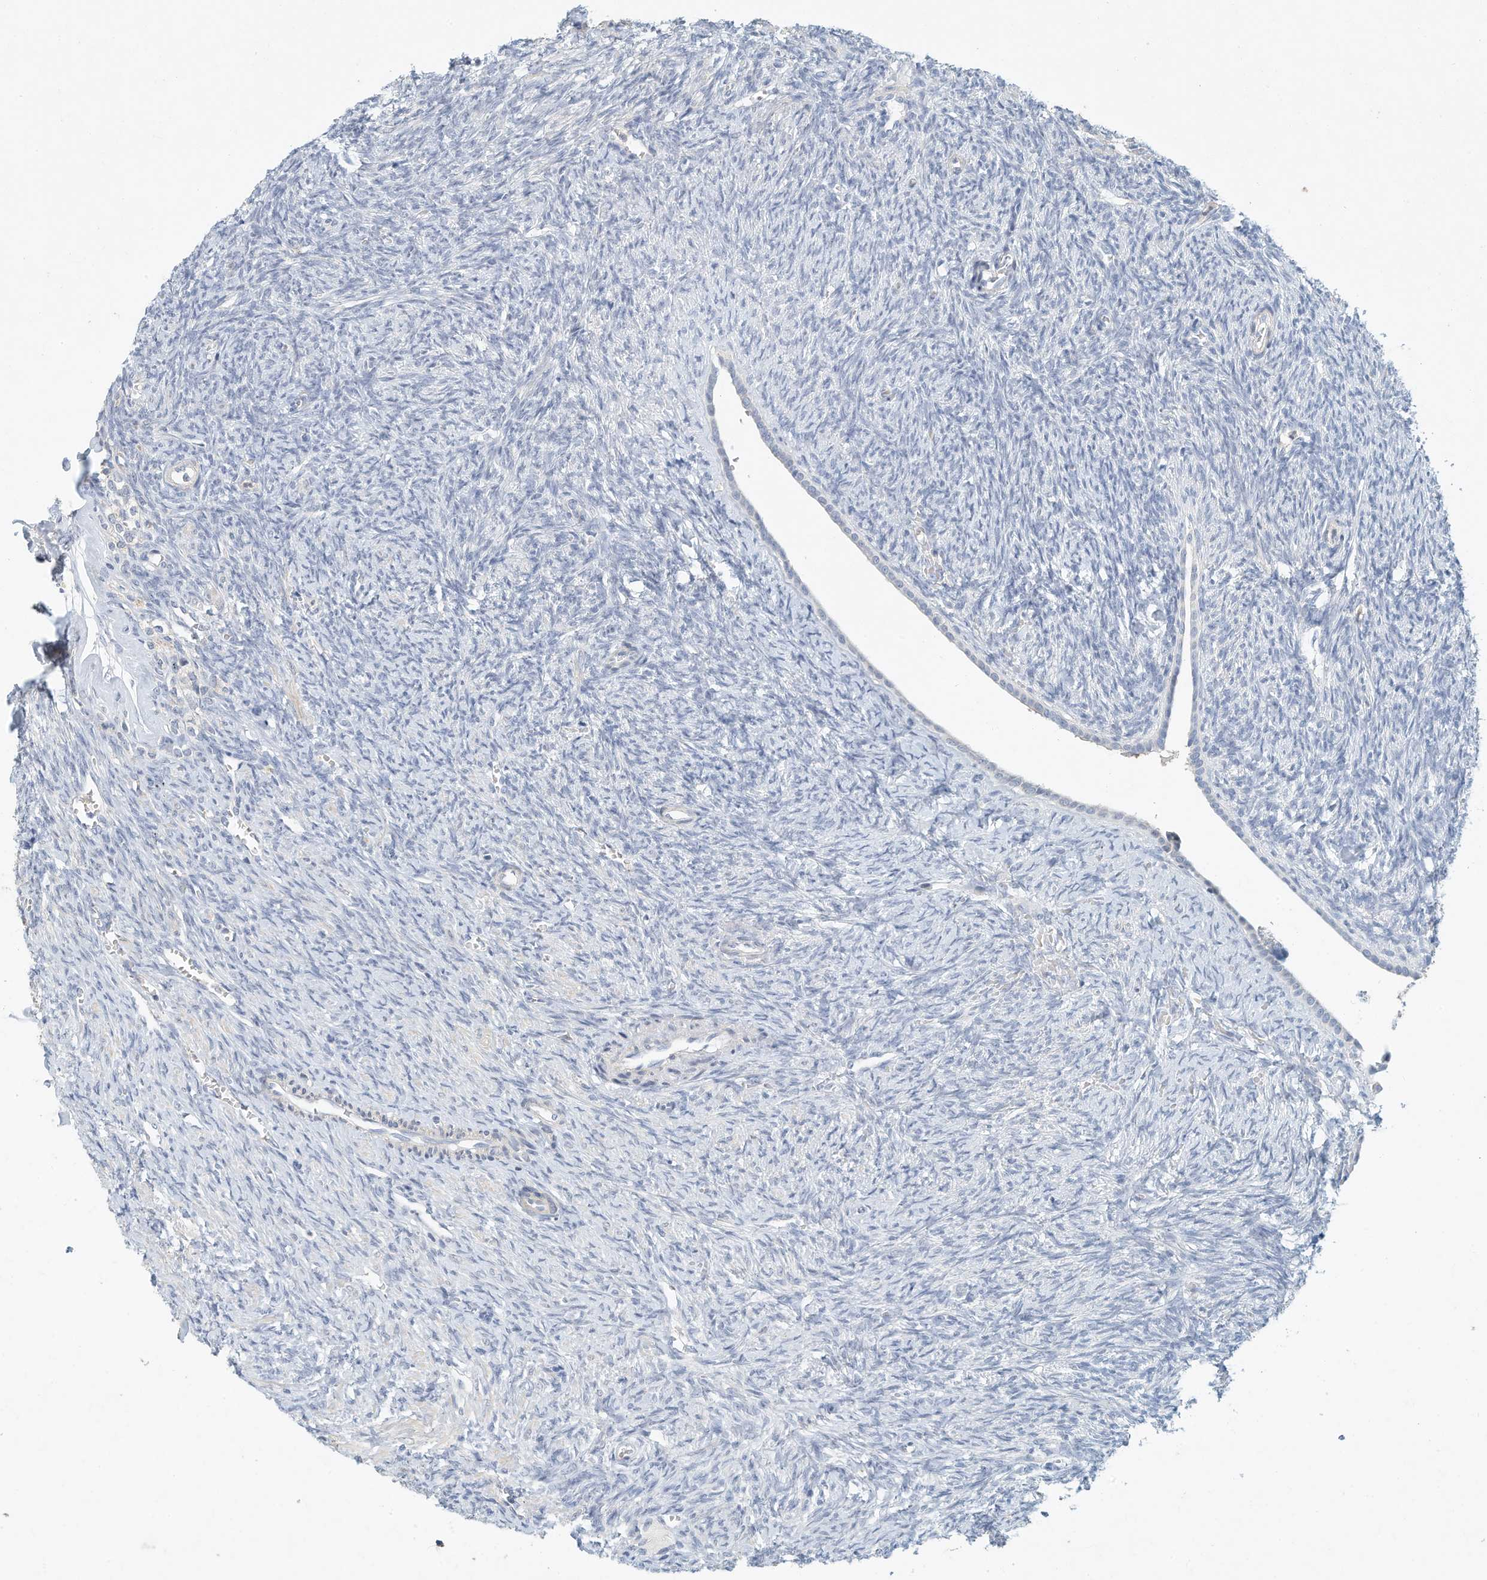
{"staining": {"intensity": "negative", "quantity": "none", "location": "none"}, "tissue": "ovary", "cell_type": "Ovarian stroma cells", "image_type": "normal", "snomed": [{"axis": "morphology", "description": "Normal tissue, NOS"}, {"axis": "topography", "description": "Ovary"}], "caption": "The photomicrograph shows no significant expression in ovarian stroma cells of ovary.", "gene": "MICAL1", "patient": {"sex": "female", "age": 41}}